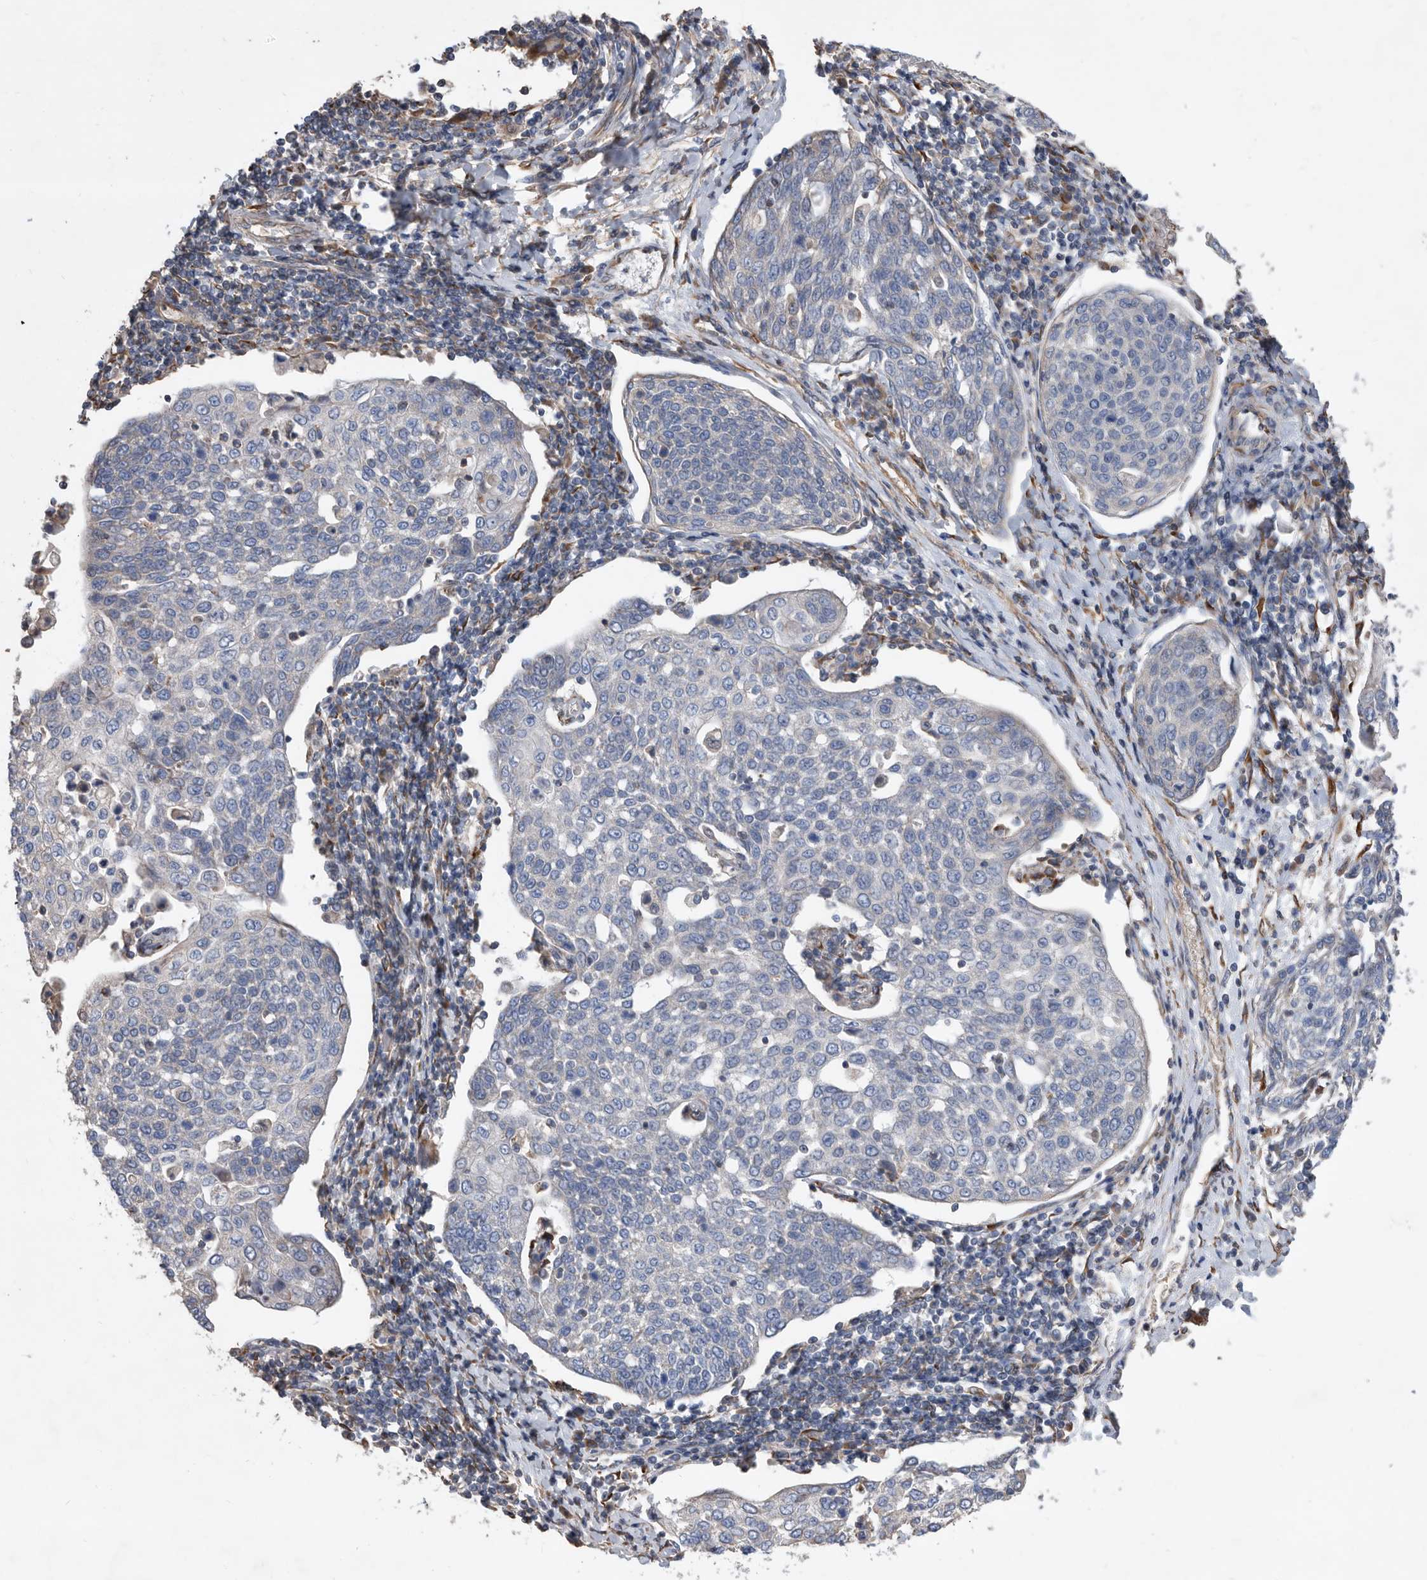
{"staining": {"intensity": "negative", "quantity": "none", "location": "none"}, "tissue": "cervical cancer", "cell_type": "Tumor cells", "image_type": "cancer", "snomed": [{"axis": "morphology", "description": "Squamous cell carcinoma, NOS"}, {"axis": "topography", "description": "Cervix"}], "caption": "This is an immunohistochemistry (IHC) micrograph of cervical cancer (squamous cell carcinoma). There is no staining in tumor cells.", "gene": "ATP13A3", "patient": {"sex": "female", "age": 34}}